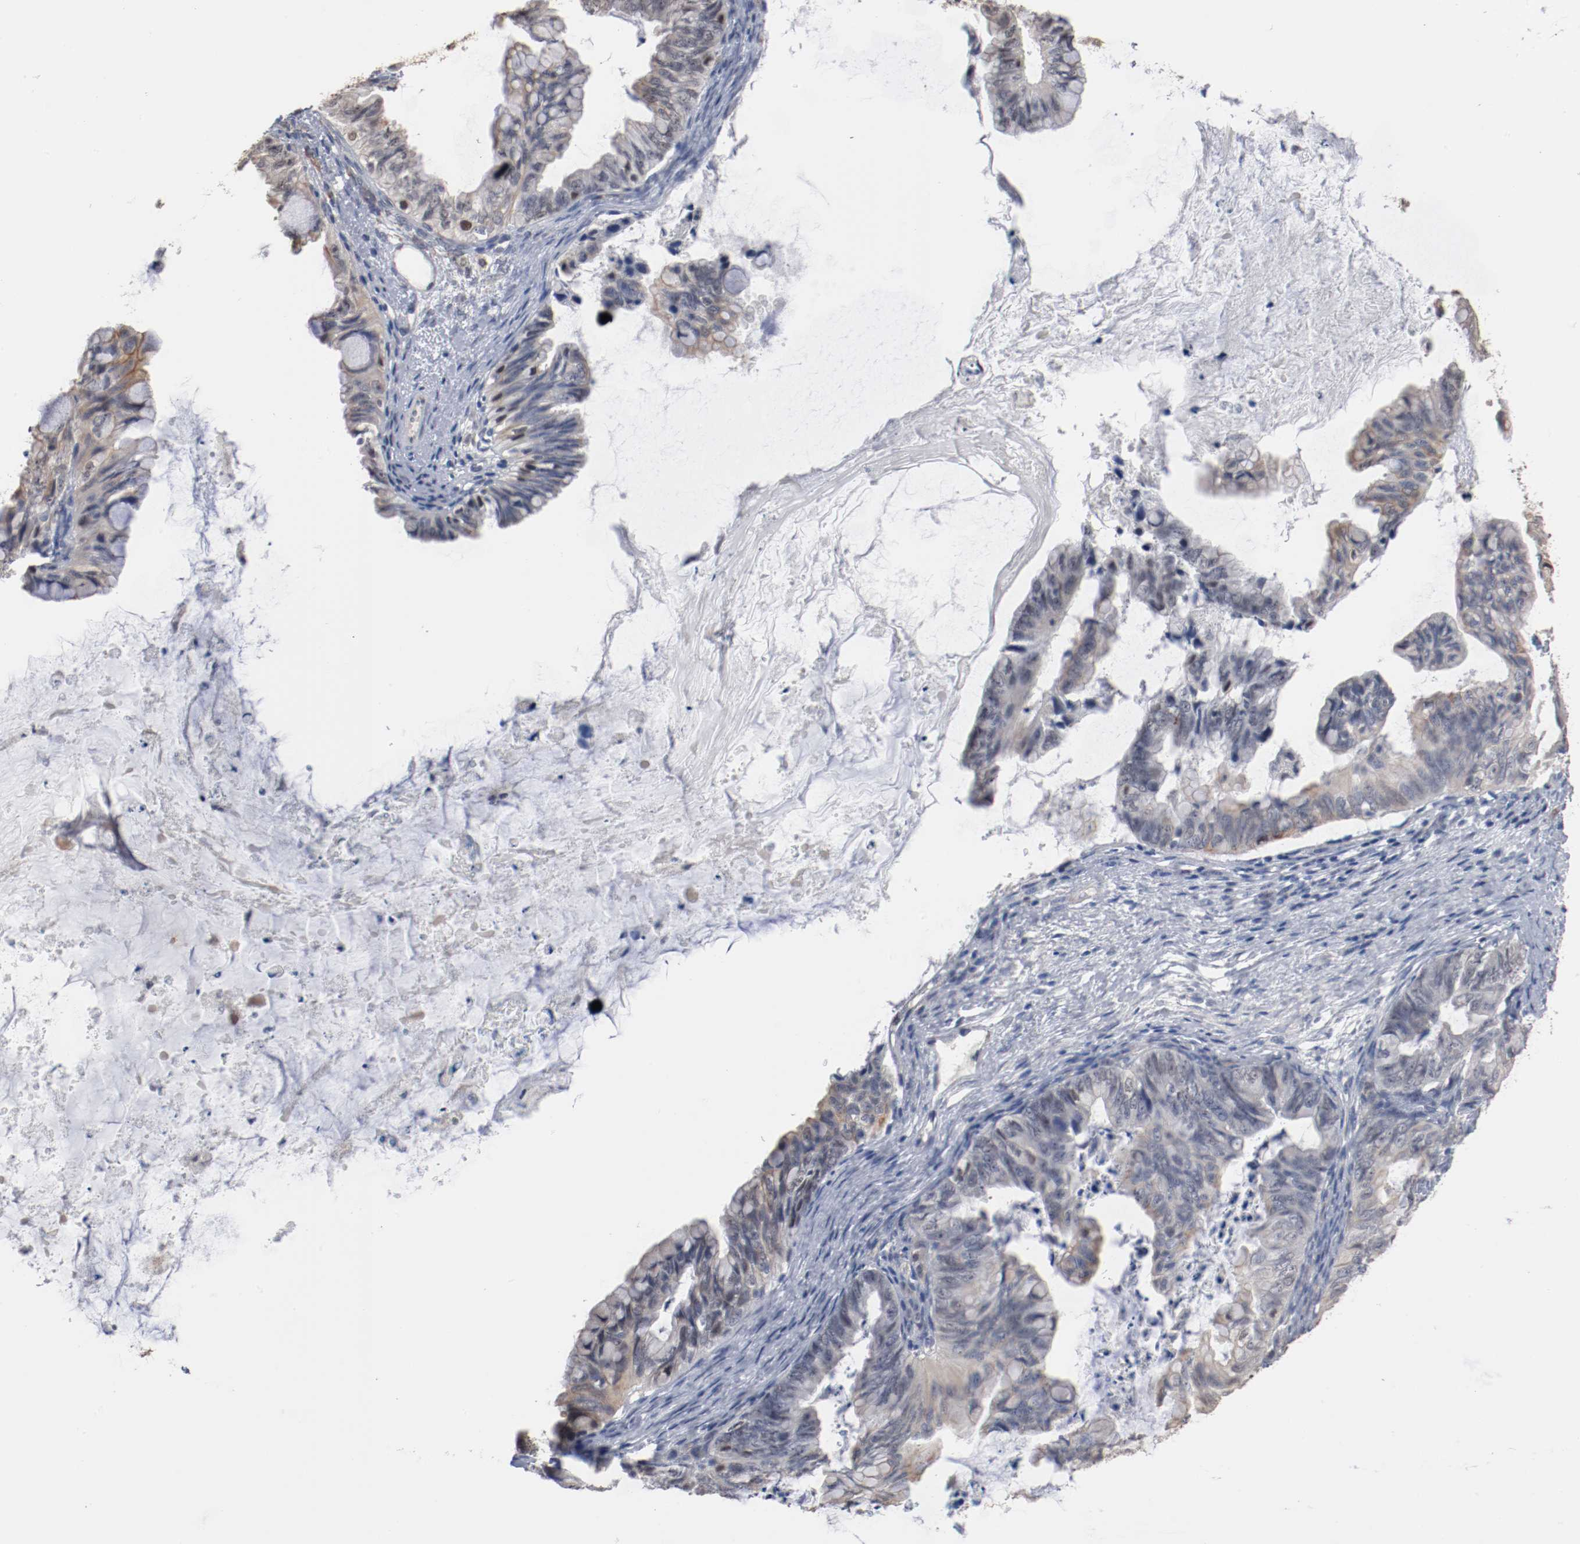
{"staining": {"intensity": "weak", "quantity": ">75%", "location": "cytoplasmic/membranous"}, "tissue": "ovarian cancer", "cell_type": "Tumor cells", "image_type": "cancer", "snomed": [{"axis": "morphology", "description": "Cystadenocarcinoma, mucinous, NOS"}, {"axis": "topography", "description": "Ovary"}], "caption": "DAB immunohistochemical staining of human ovarian mucinous cystadenocarcinoma displays weak cytoplasmic/membranous protein positivity in about >75% of tumor cells.", "gene": "ERICH1", "patient": {"sex": "female", "age": 36}}